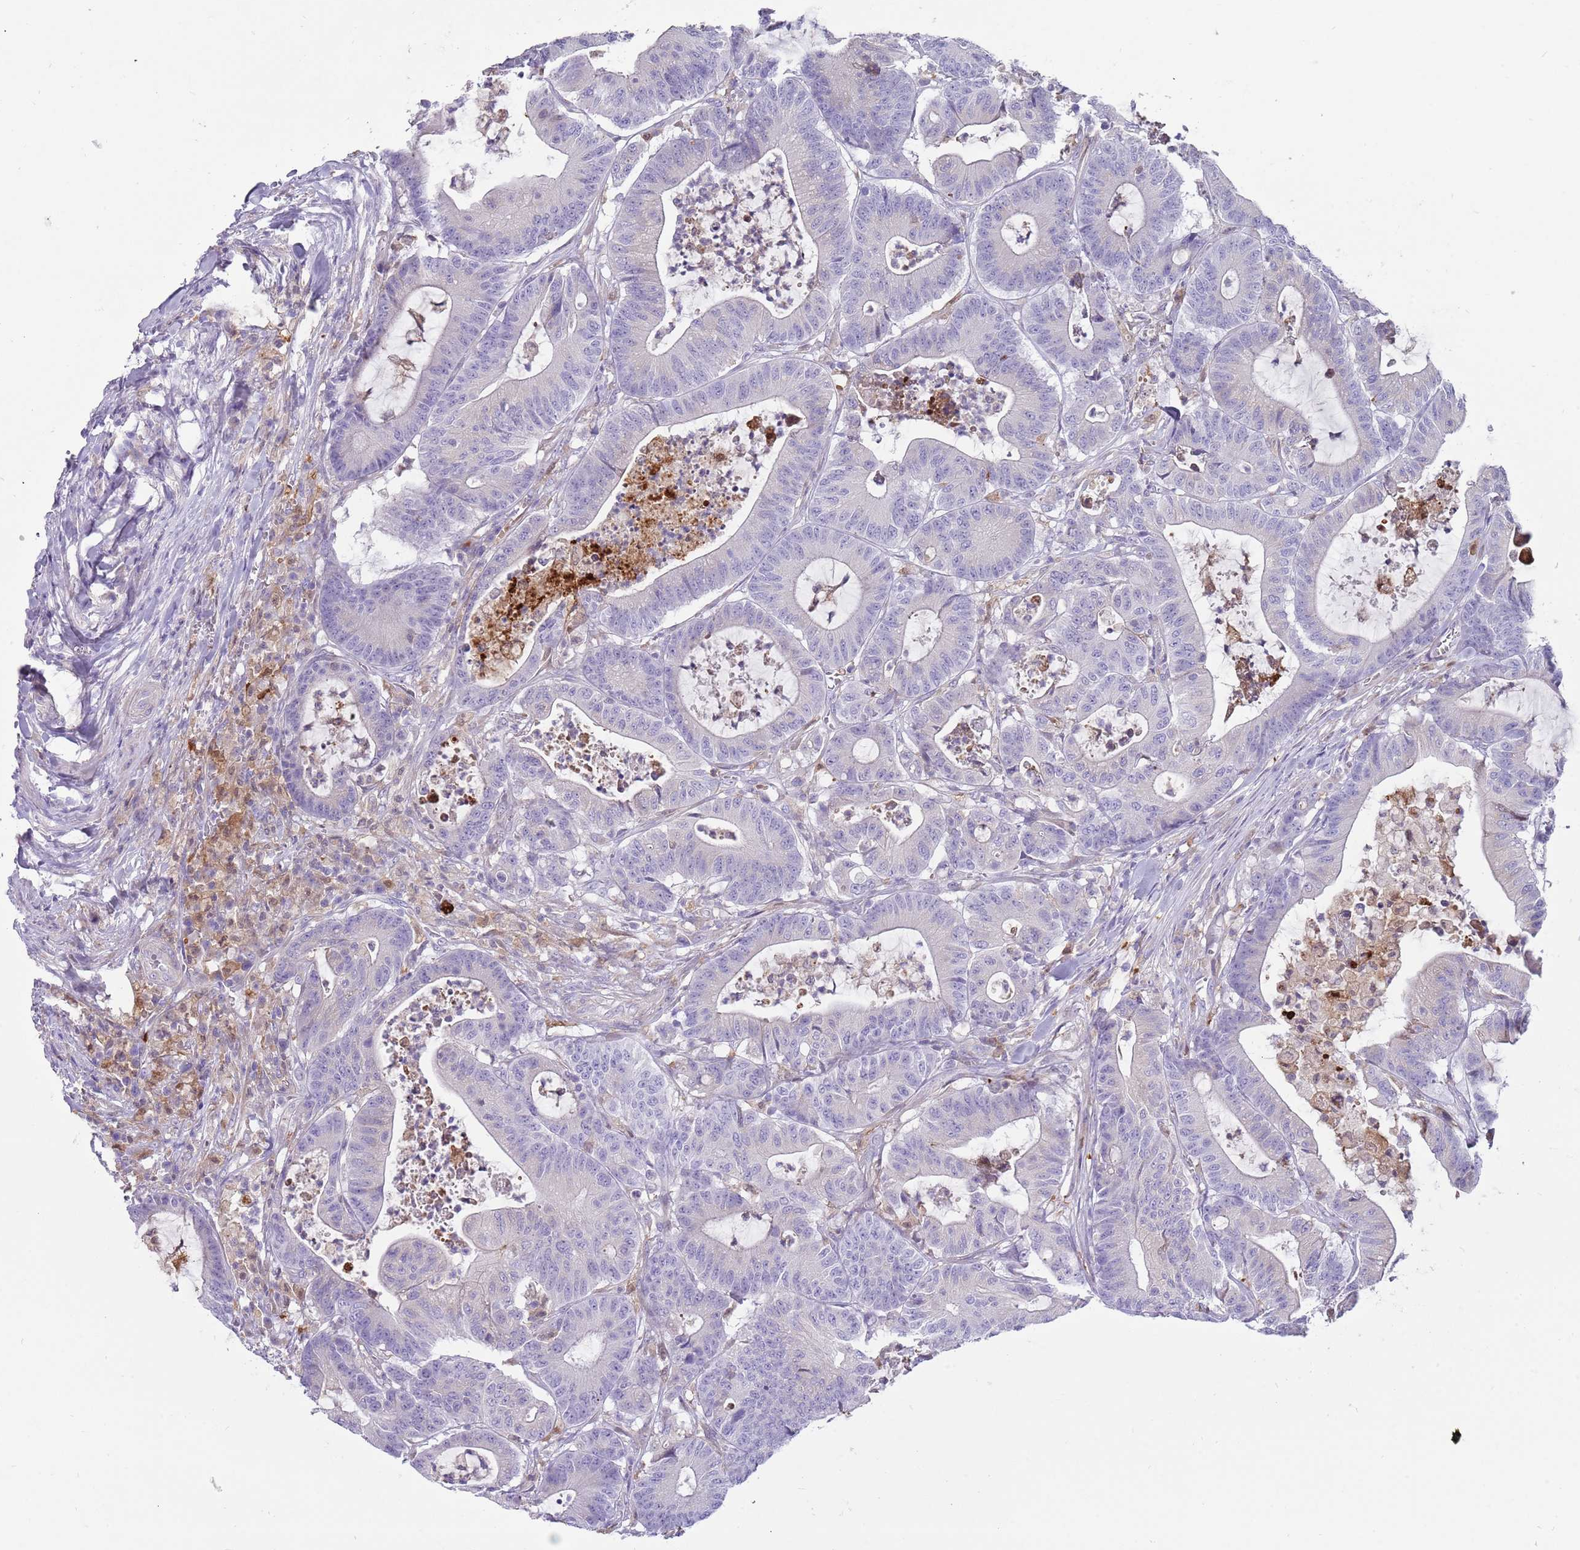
{"staining": {"intensity": "negative", "quantity": "none", "location": "none"}, "tissue": "colorectal cancer", "cell_type": "Tumor cells", "image_type": "cancer", "snomed": [{"axis": "morphology", "description": "Adenocarcinoma, NOS"}, {"axis": "topography", "description": "Colon"}], "caption": "Immunohistochemistry (IHC) of human adenocarcinoma (colorectal) displays no expression in tumor cells.", "gene": "DIPK1C", "patient": {"sex": "female", "age": 84}}